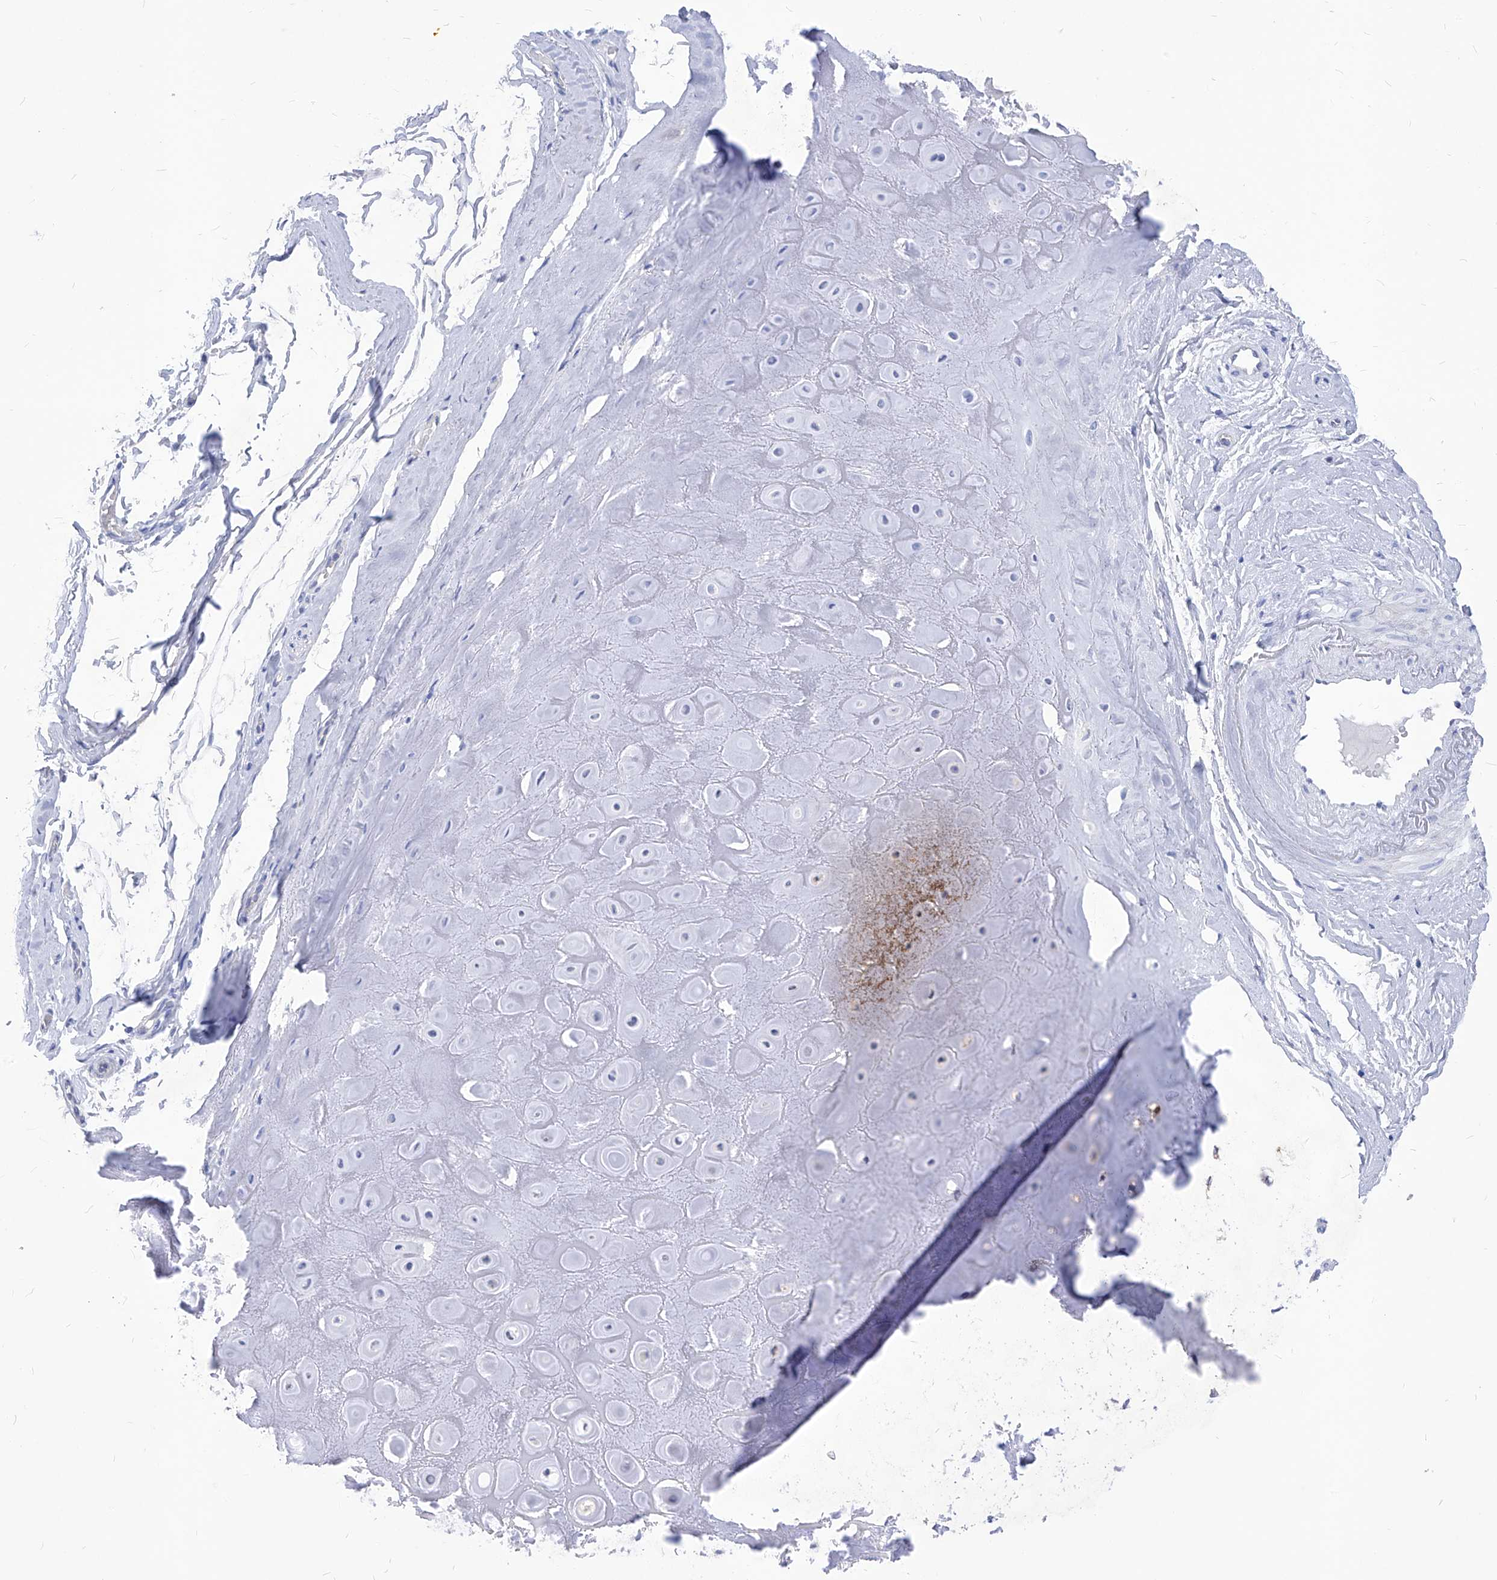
{"staining": {"intensity": "negative", "quantity": "none", "location": "none"}, "tissue": "adipose tissue", "cell_type": "Adipocytes", "image_type": "normal", "snomed": [{"axis": "morphology", "description": "Normal tissue, NOS"}, {"axis": "morphology", "description": "Basal cell carcinoma"}, {"axis": "topography", "description": "Skin"}], "caption": "Immunohistochemical staining of unremarkable adipose tissue shows no significant staining in adipocytes.", "gene": "XPNPEP1", "patient": {"sex": "female", "age": 89}}